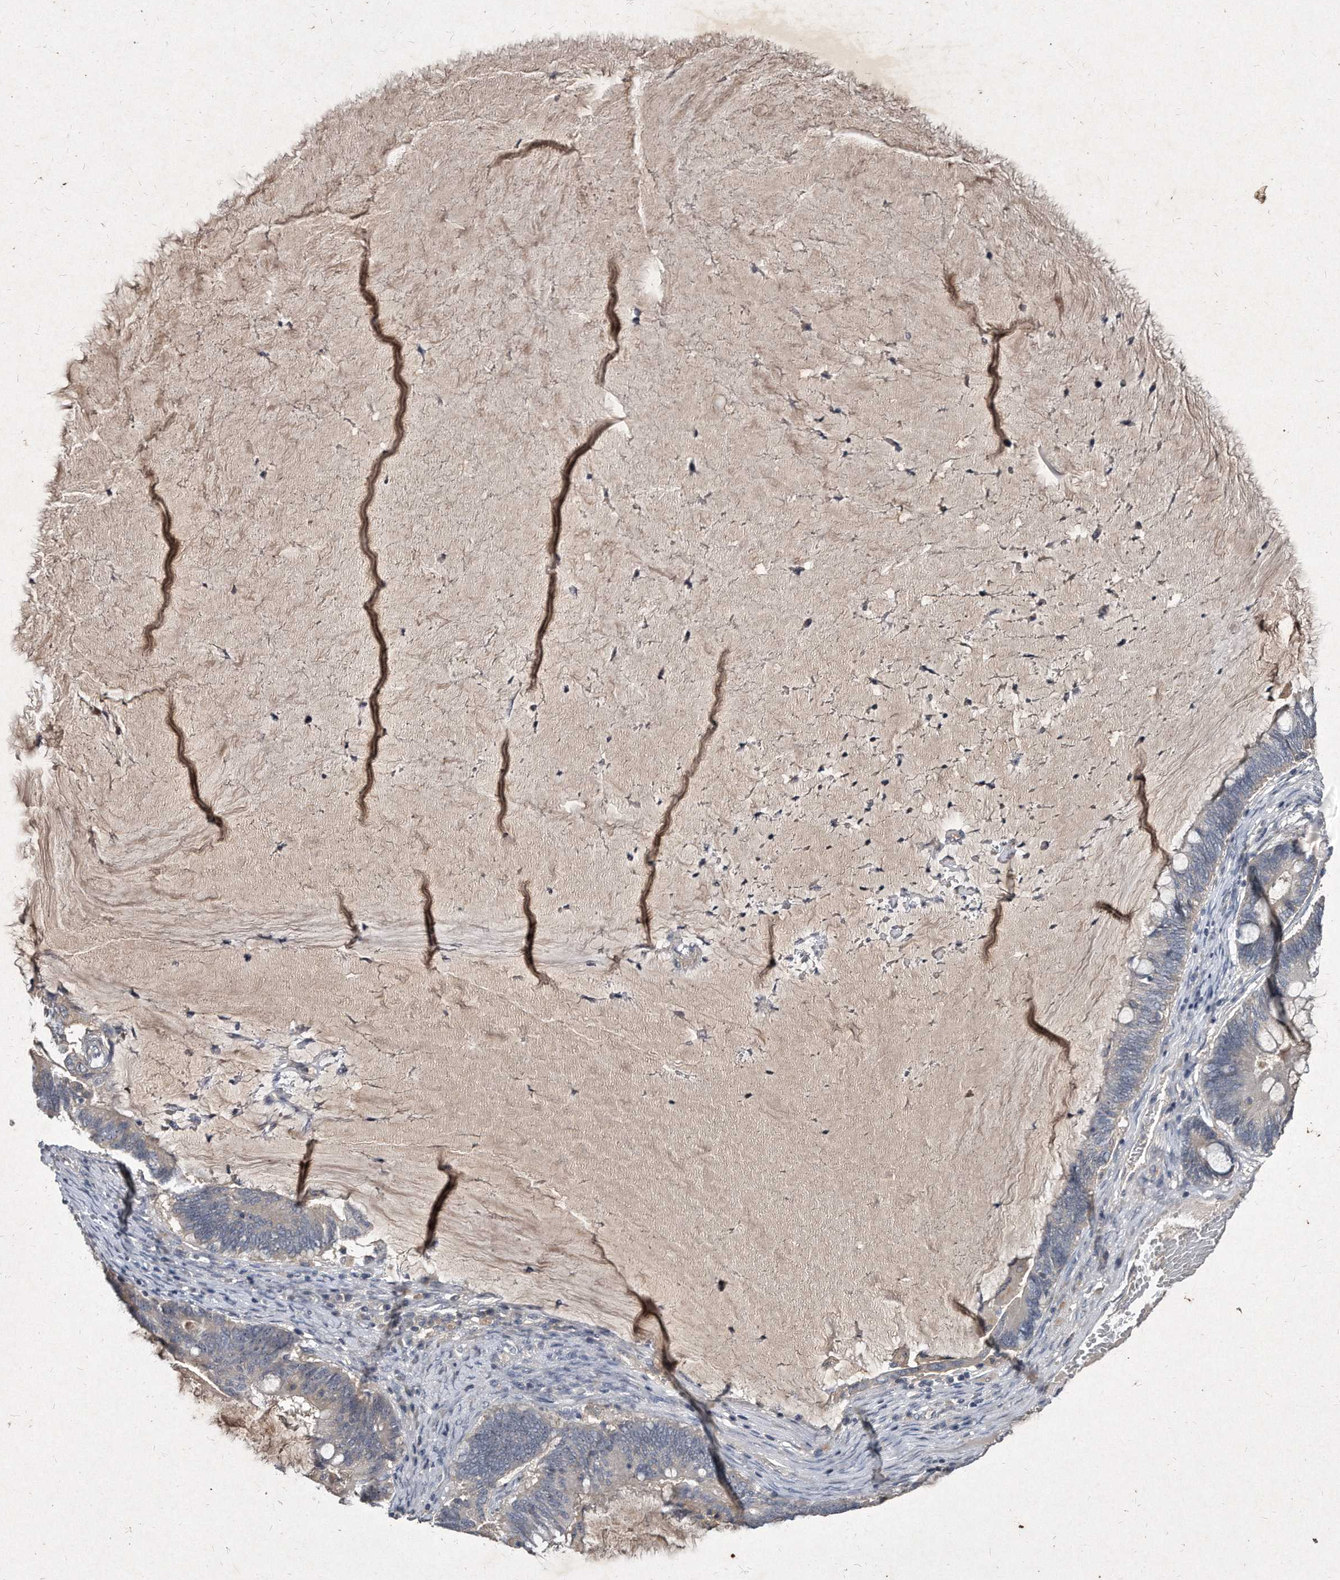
{"staining": {"intensity": "weak", "quantity": "<25%", "location": "cytoplasmic/membranous"}, "tissue": "ovarian cancer", "cell_type": "Tumor cells", "image_type": "cancer", "snomed": [{"axis": "morphology", "description": "Cystadenocarcinoma, mucinous, NOS"}, {"axis": "topography", "description": "Ovary"}], "caption": "Immunohistochemistry (IHC) image of neoplastic tissue: ovarian cancer stained with DAB exhibits no significant protein expression in tumor cells.", "gene": "KLHDC3", "patient": {"sex": "female", "age": 61}}